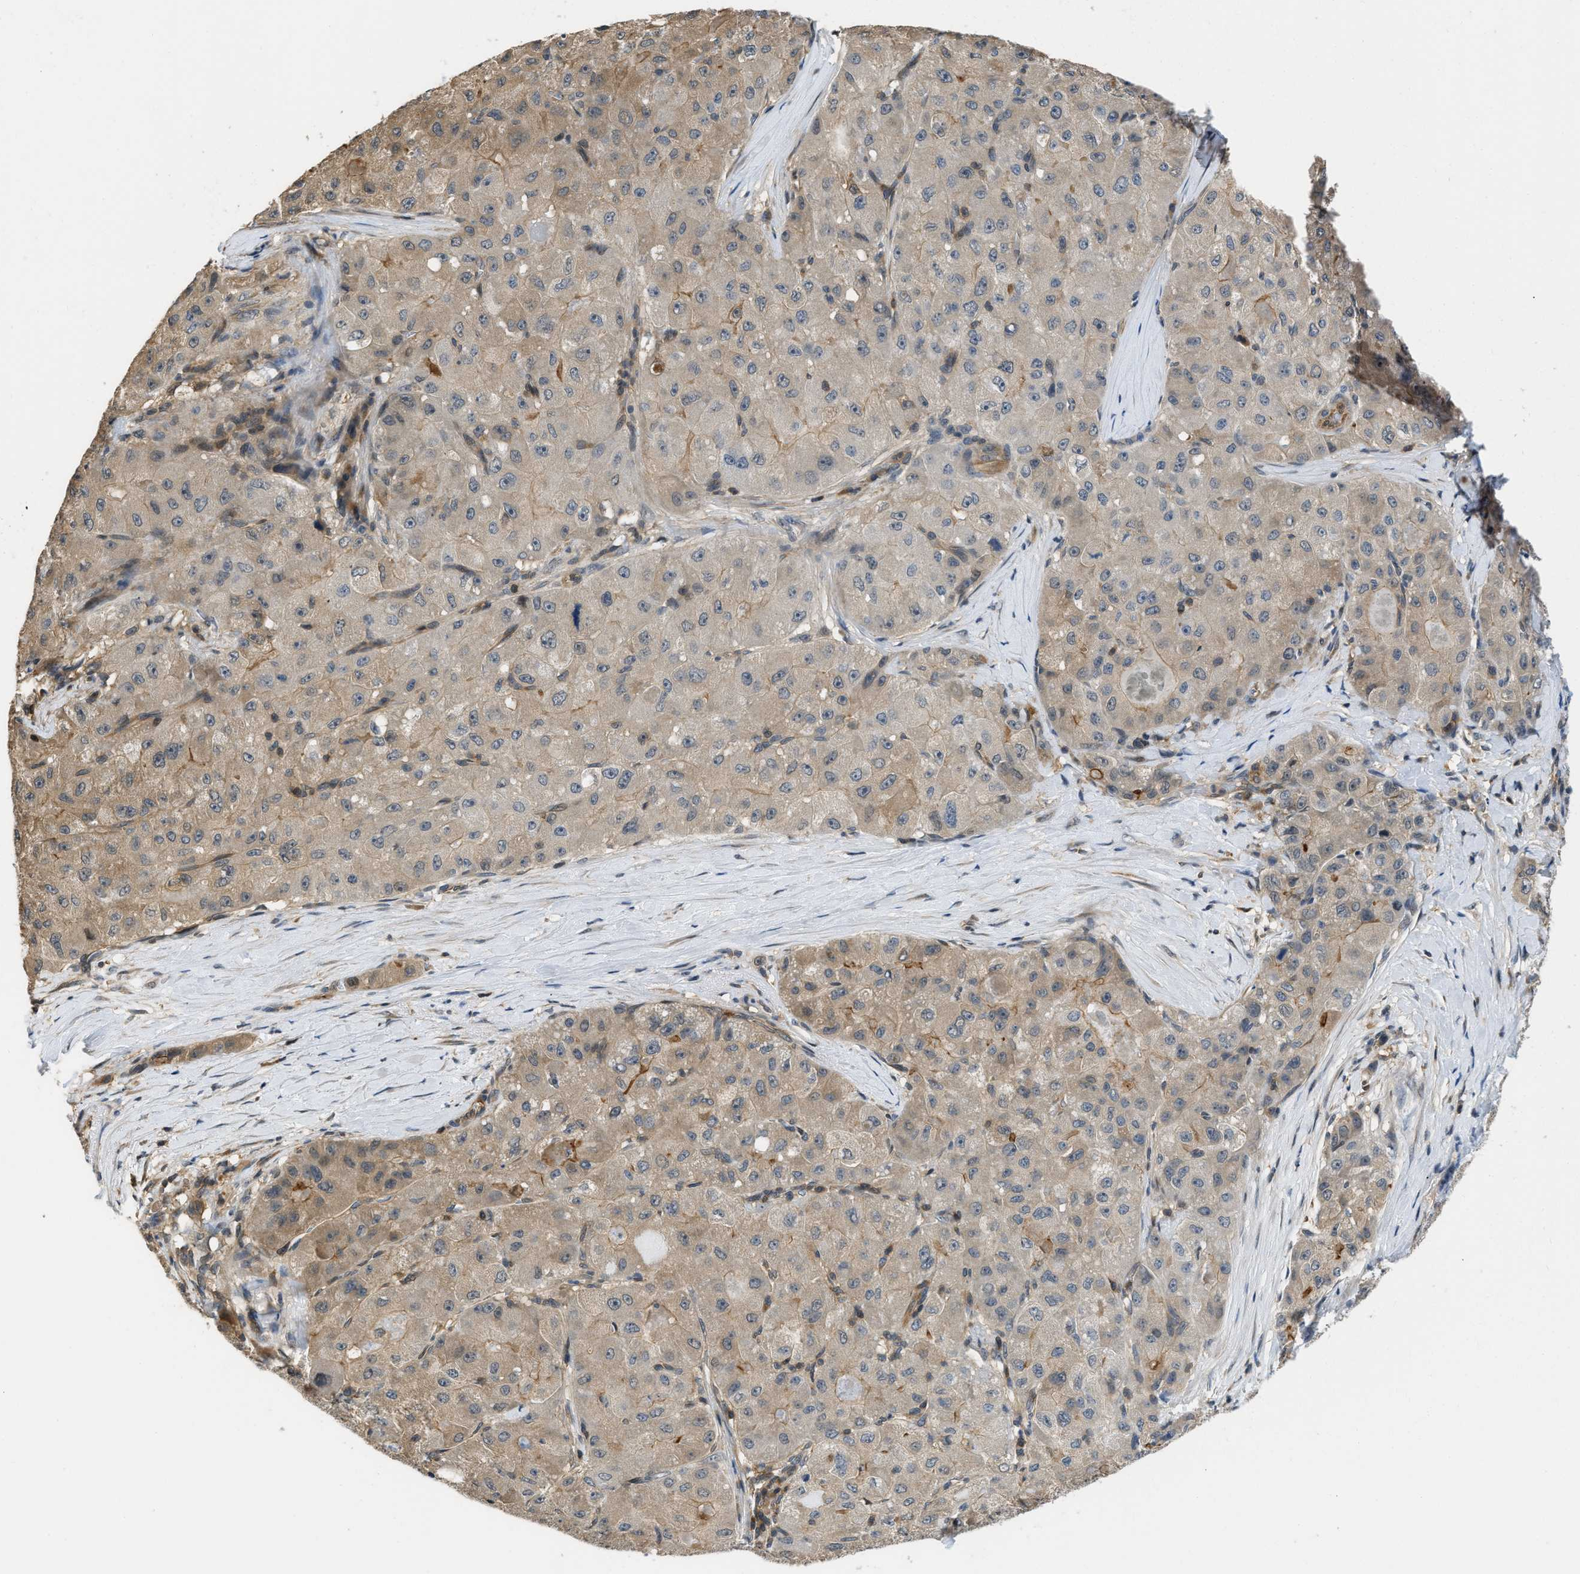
{"staining": {"intensity": "weak", "quantity": ">75%", "location": "cytoplasmic/membranous"}, "tissue": "liver cancer", "cell_type": "Tumor cells", "image_type": "cancer", "snomed": [{"axis": "morphology", "description": "Carcinoma, Hepatocellular, NOS"}, {"axis": "topography", "description": "Liver"}], "caption": "The immunohistochemical stain highlights weak cytoplasmic/membranous positivity in tumor cells of liver cancer tissue.", "gene": "TES", "patient": {"sex": "male", "age": 80}}